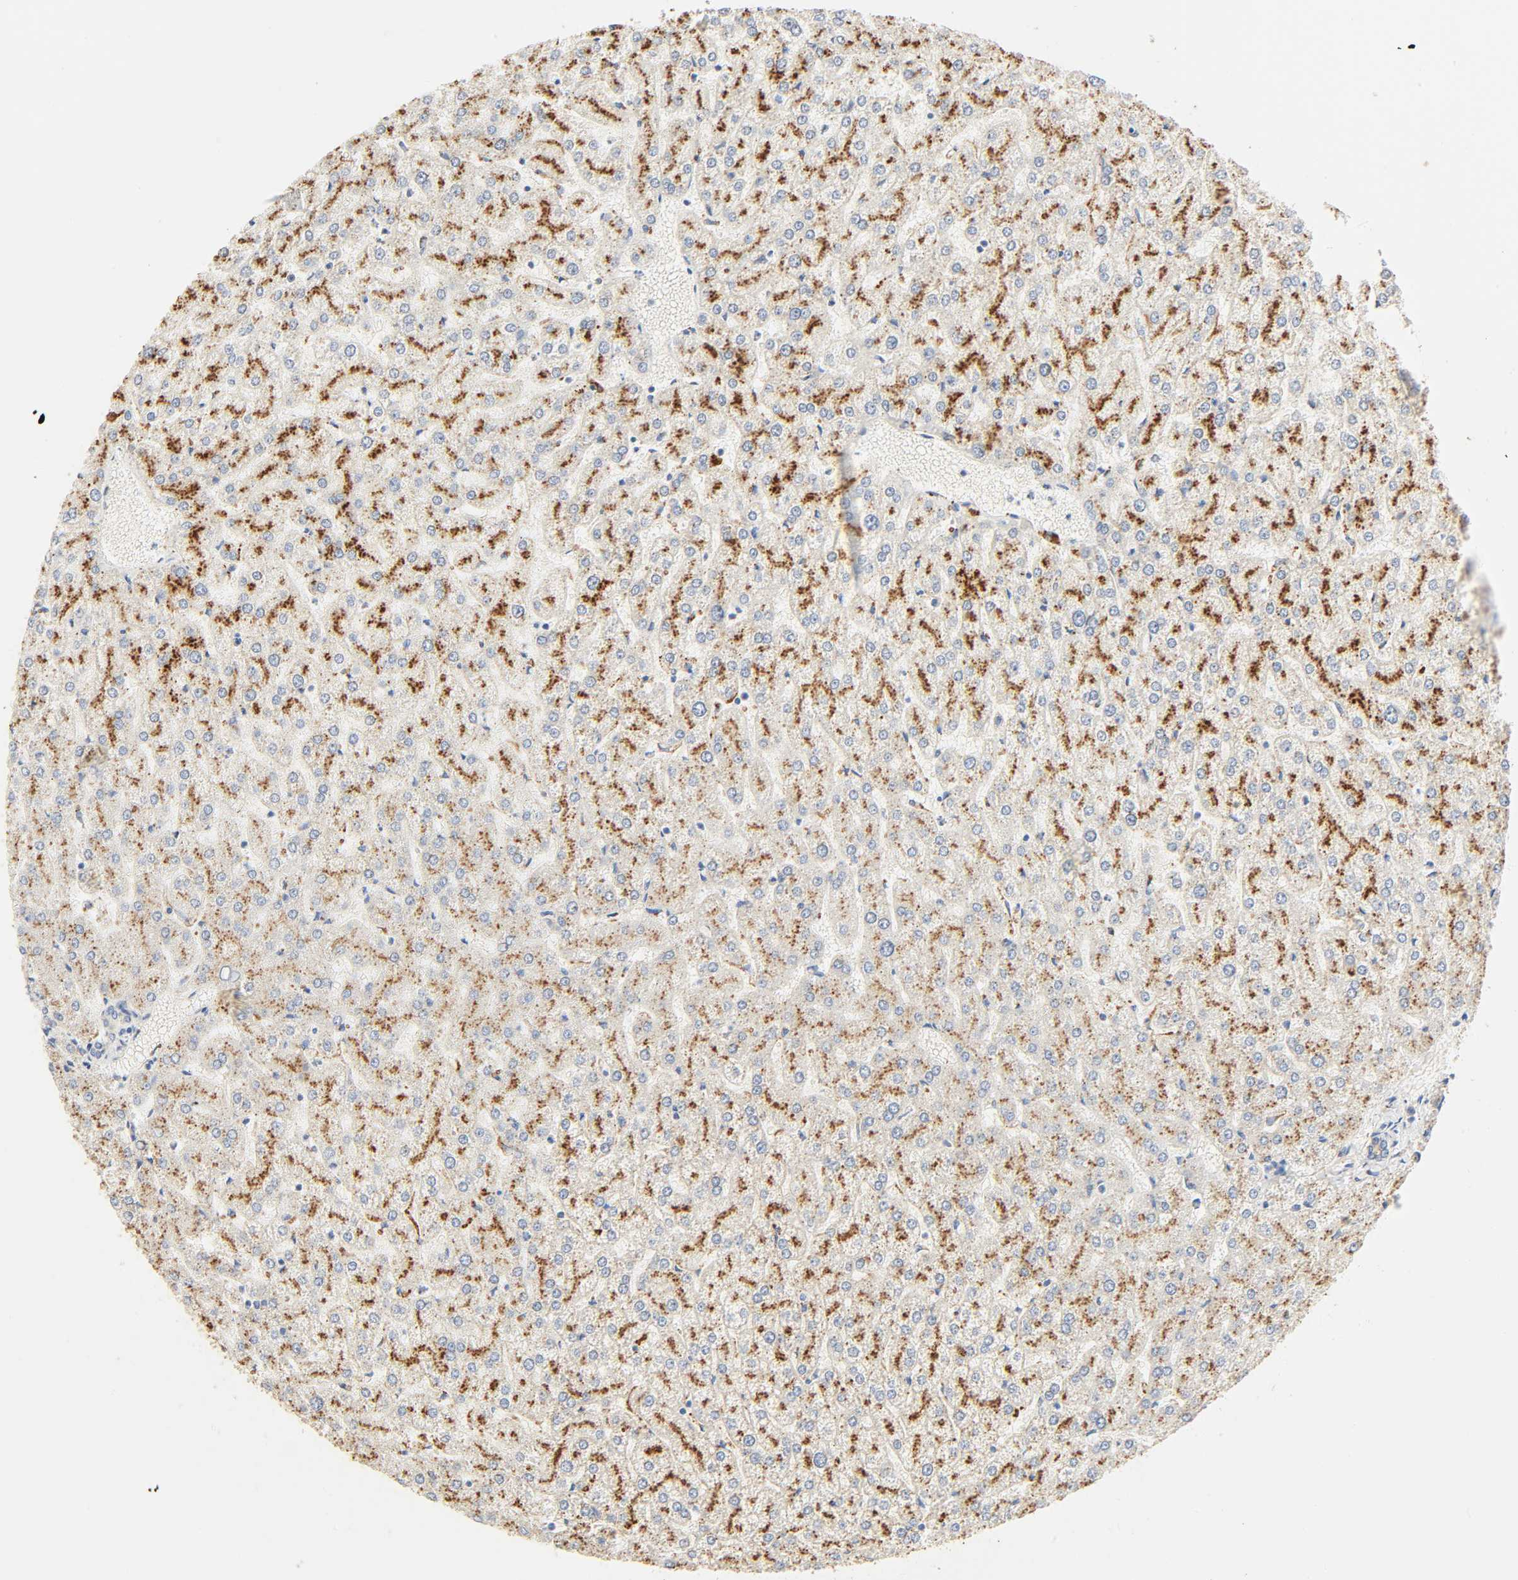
{"staining": {"intensity": "weak", "quantity": ">75%", "location": "cytoplasmic/membranous"}, "tissue": "liver", "cell_type": "Cholangiocytes", "image_type": "normal", "snomed": [{"axis": "morphology", "description": "Normal tissue, NOS"}, {"axis": "topography", "description": "Liver"}], "caption": "An image of liver stained for a protein displays weak cytoplasmic/membranous brown staining in cholangiocytes. (Brightfield microscopy of DAB IHC at high magnification).", "gene": "CAMK2A", "patient": {"sex": "female", "age": 32}}